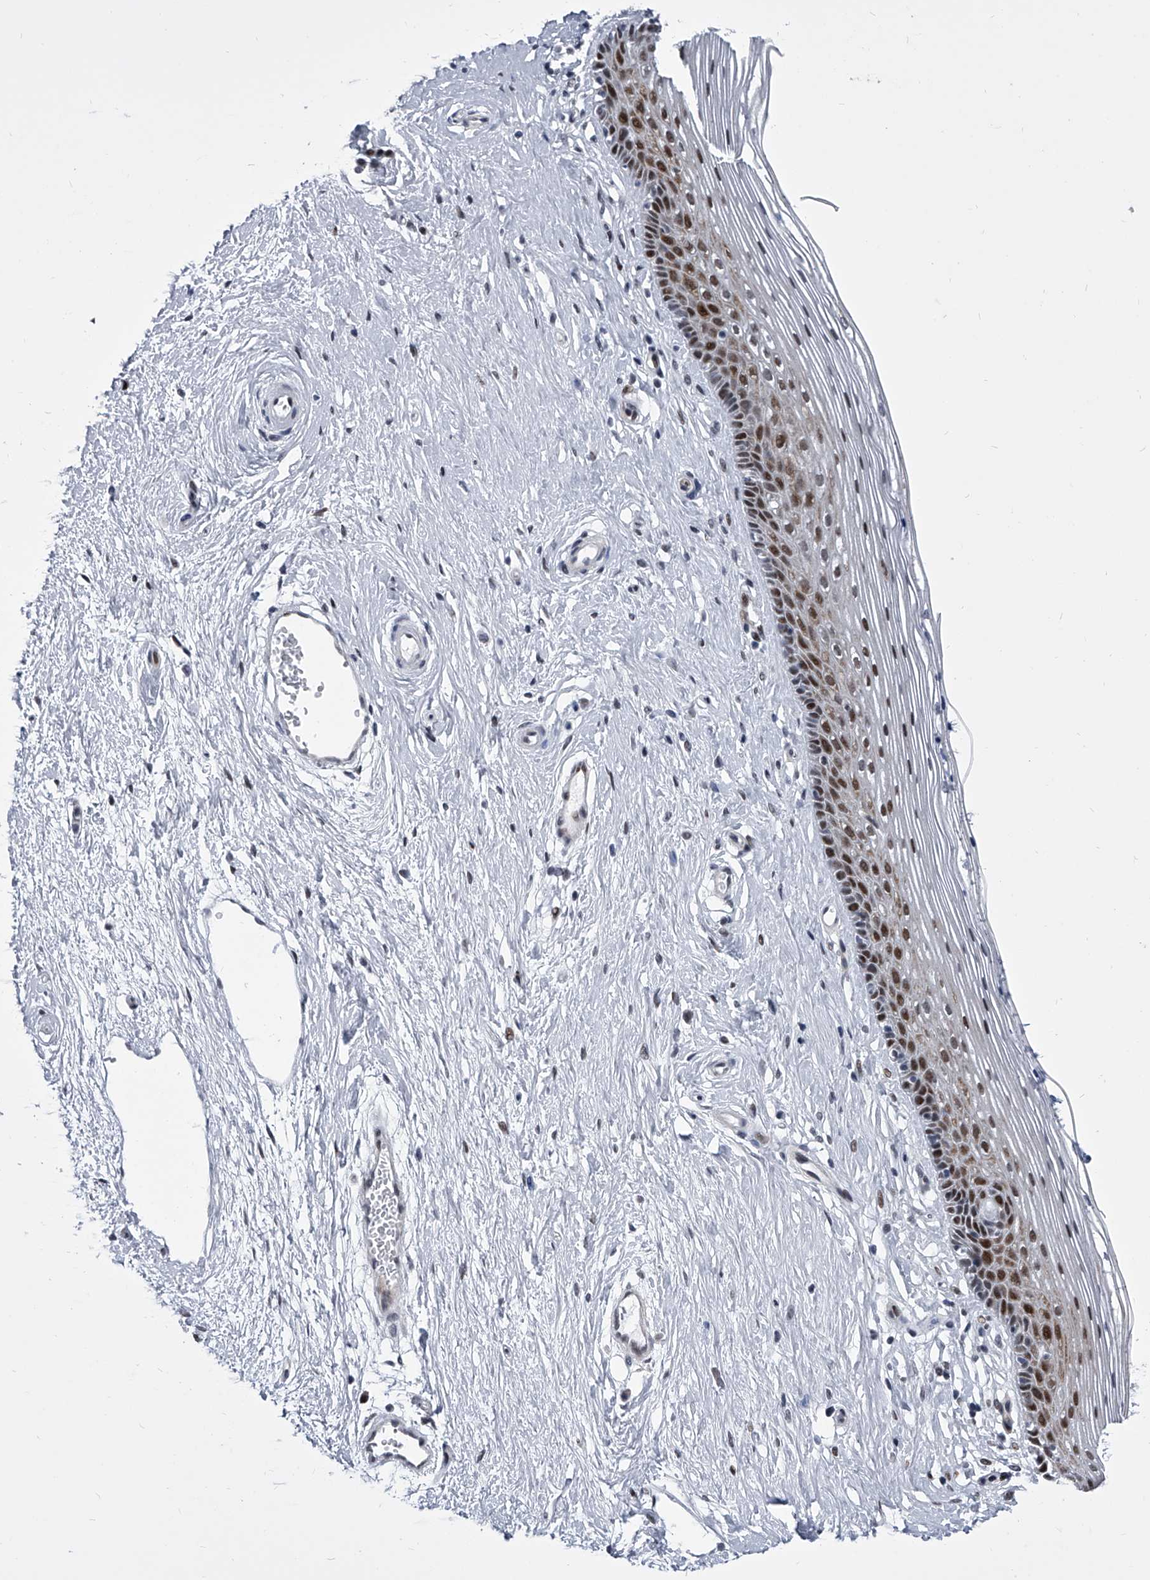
{"staining": {"intensity": "strong", "quantity": "<25%", "location": "nuclear"}, "tissue": "vagina", "cell_type": "Squamous epithelial cells", "image_type": "normal", "snomed": [{"axis": "morphology", "description": "Normal tissue, NOS"}, {"axis": "topography", "description": "Vagina"}], "caption": "The immunohistochemical stain shows strong nuclear staining in squamous epithelial cells of normal vagina. The staining was performed using DAB, with brown indicating positive protein expression. Nuclei are stained blue with hematoxylin.", "gene": "CMTR1", "patient": {"sex": "female", "age": 46}}